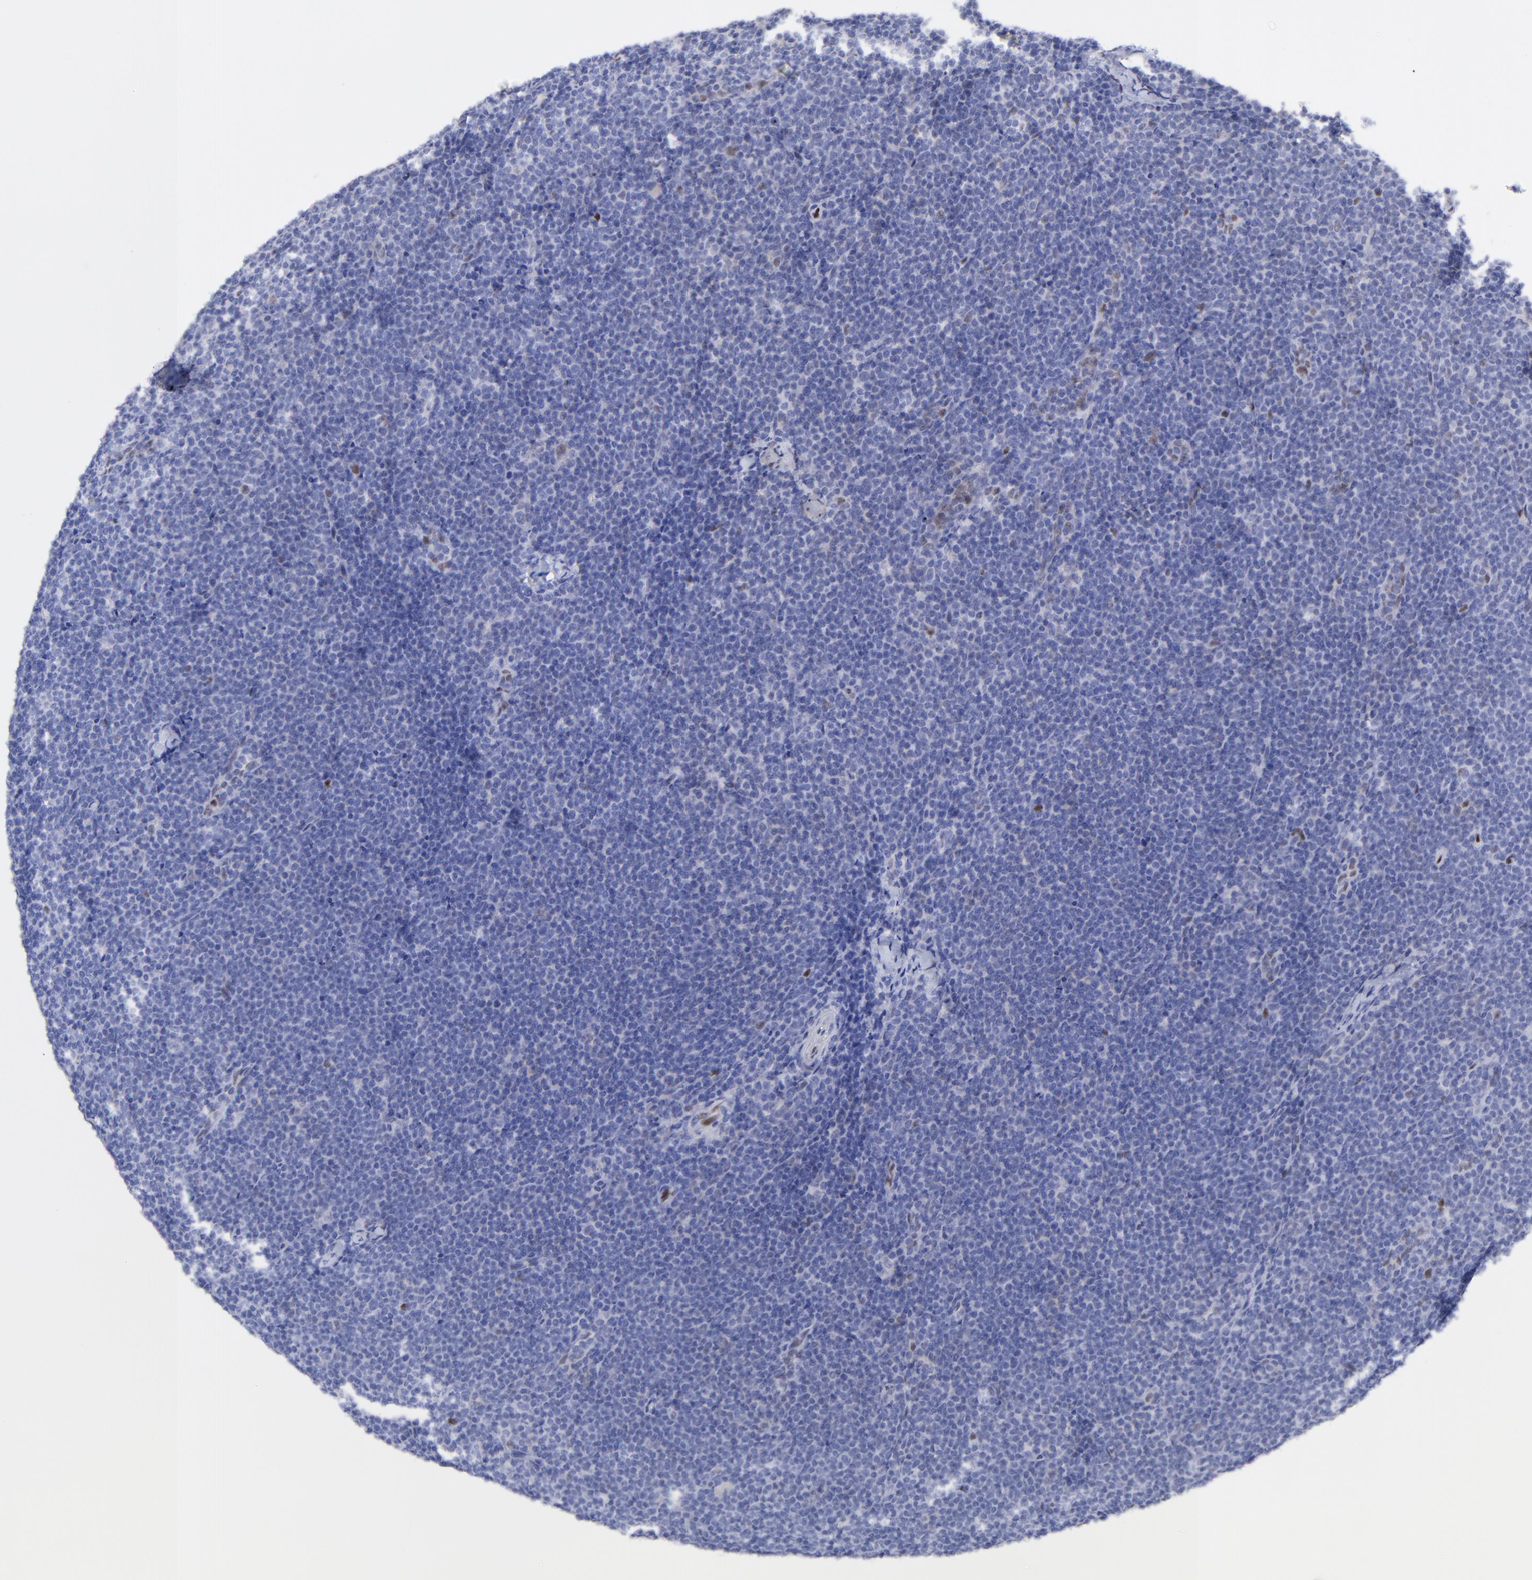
{"staining": {"intensity": "negative", "quantity": "none", "location": "none"}, "tissue": "lymphoma", "cell_type": "Tumor cells", "image_type": "cancer", "snomed": [{"axis": "morphology", "description": "Malignant lymphoma, non-Hodgkin's type, High grade"}, {"axis": "topography", "description": "Lymph node"}], "caption": "This is an immunohistochemistry photomicrograph of human malignant lymphoma, non-Hodgkin's type (high-grade). There is no staining in tumor cells.", "gene": "KLF4", "patient": {"sex": "female", "age": 58}}